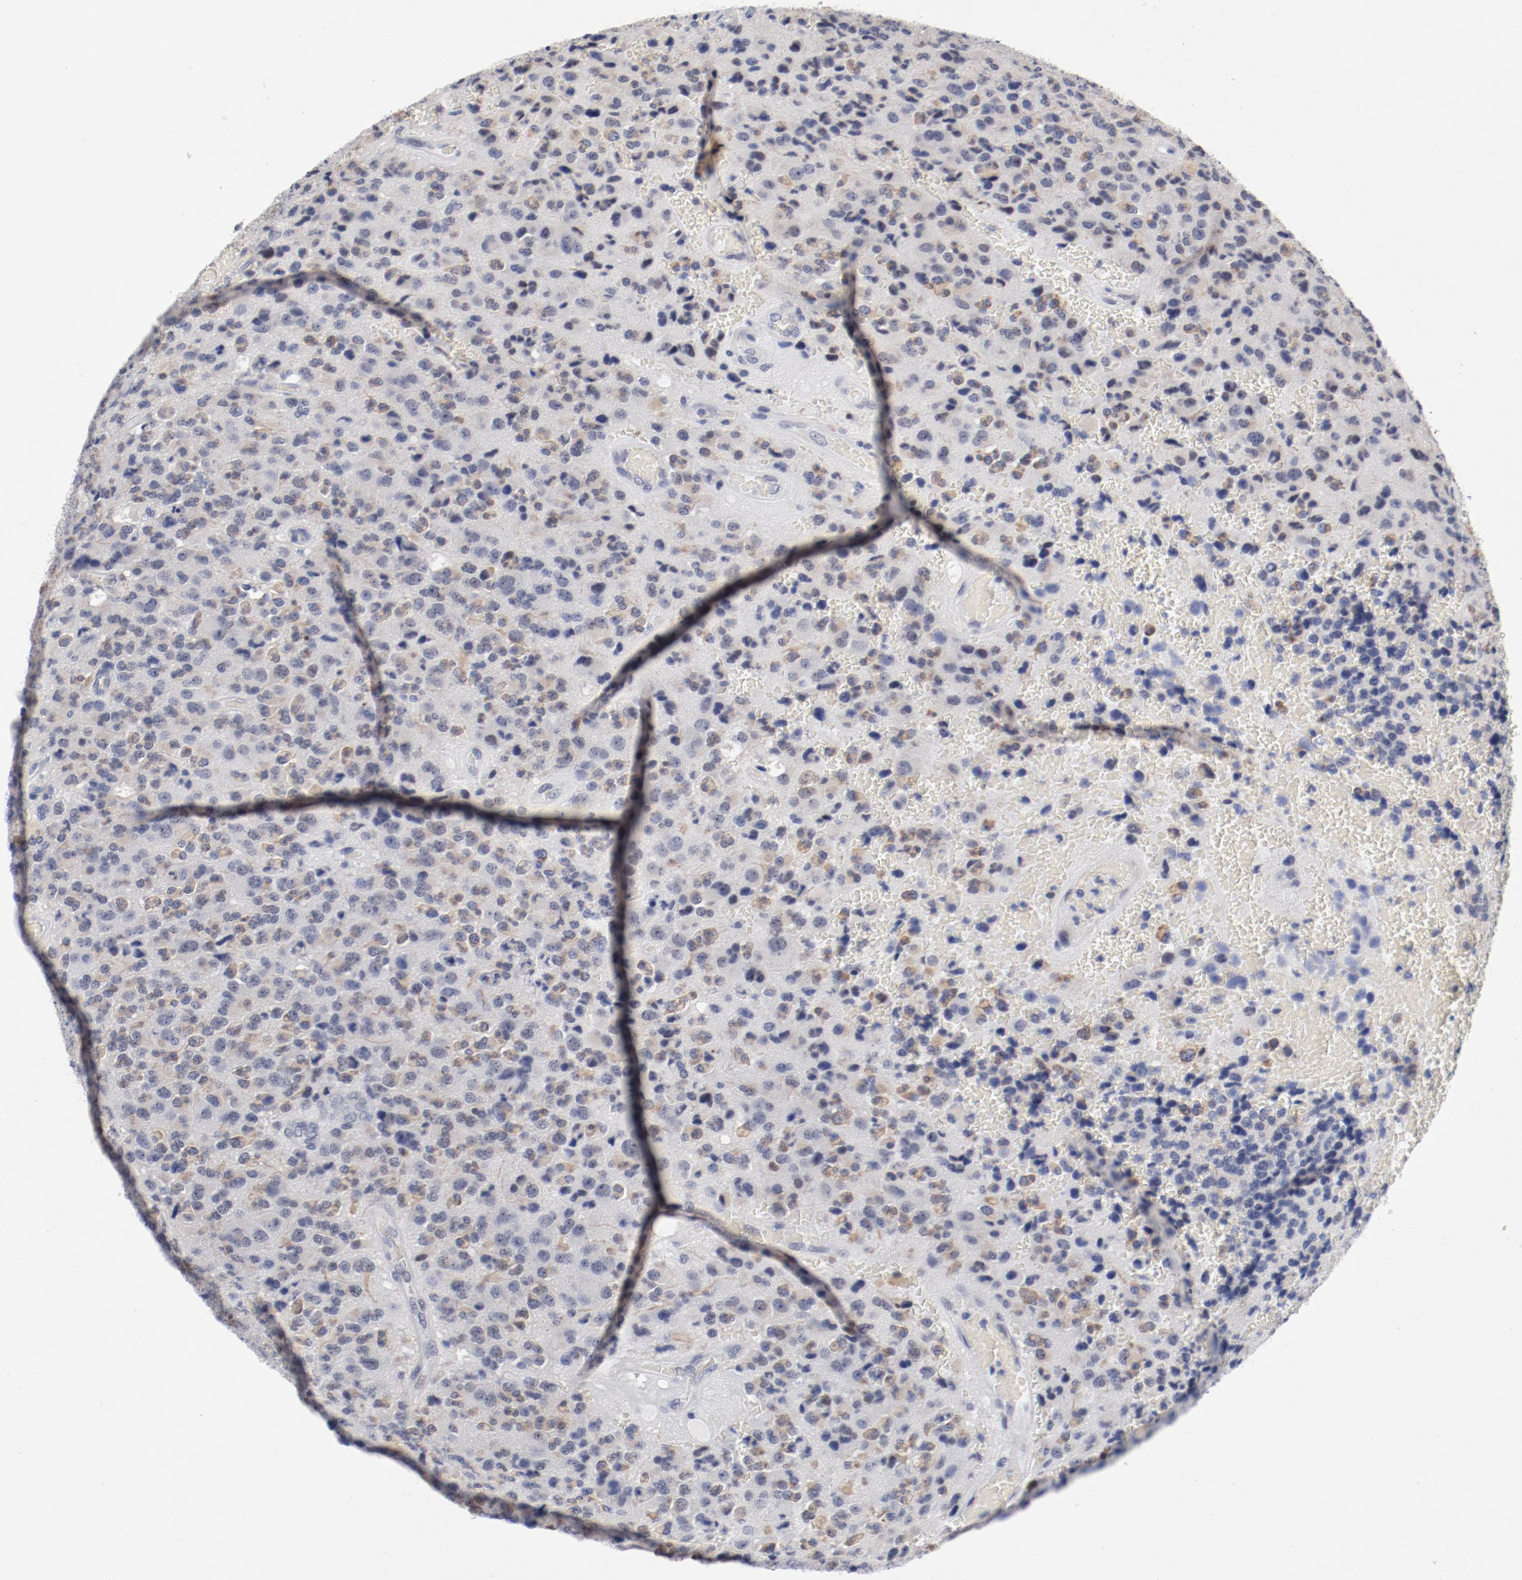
{"staining": {"intensity": "moderate", "quantity": "<25%", "location": "cytoplasmic/membranous"}, "tissue": "glioma", "cell_type": "Tumor cells", "image_type": "cancer", "snomed": [{"axis": "morphology", "description": "Glioma, malignant, High grade"}, {"axis": "topography", "description": "pancreas cauda"}], "caption": "A brown stain highlights moderate cytoplasmic/membranous staining of a protein in human glioma tumor cells. The staining was performed using DAB, with brown indicating positive protein expression. Nuclei are stained blue with hematoxylin.", "gene": "ANKLE2", "patient": {"sex": "male", "age": 60}}